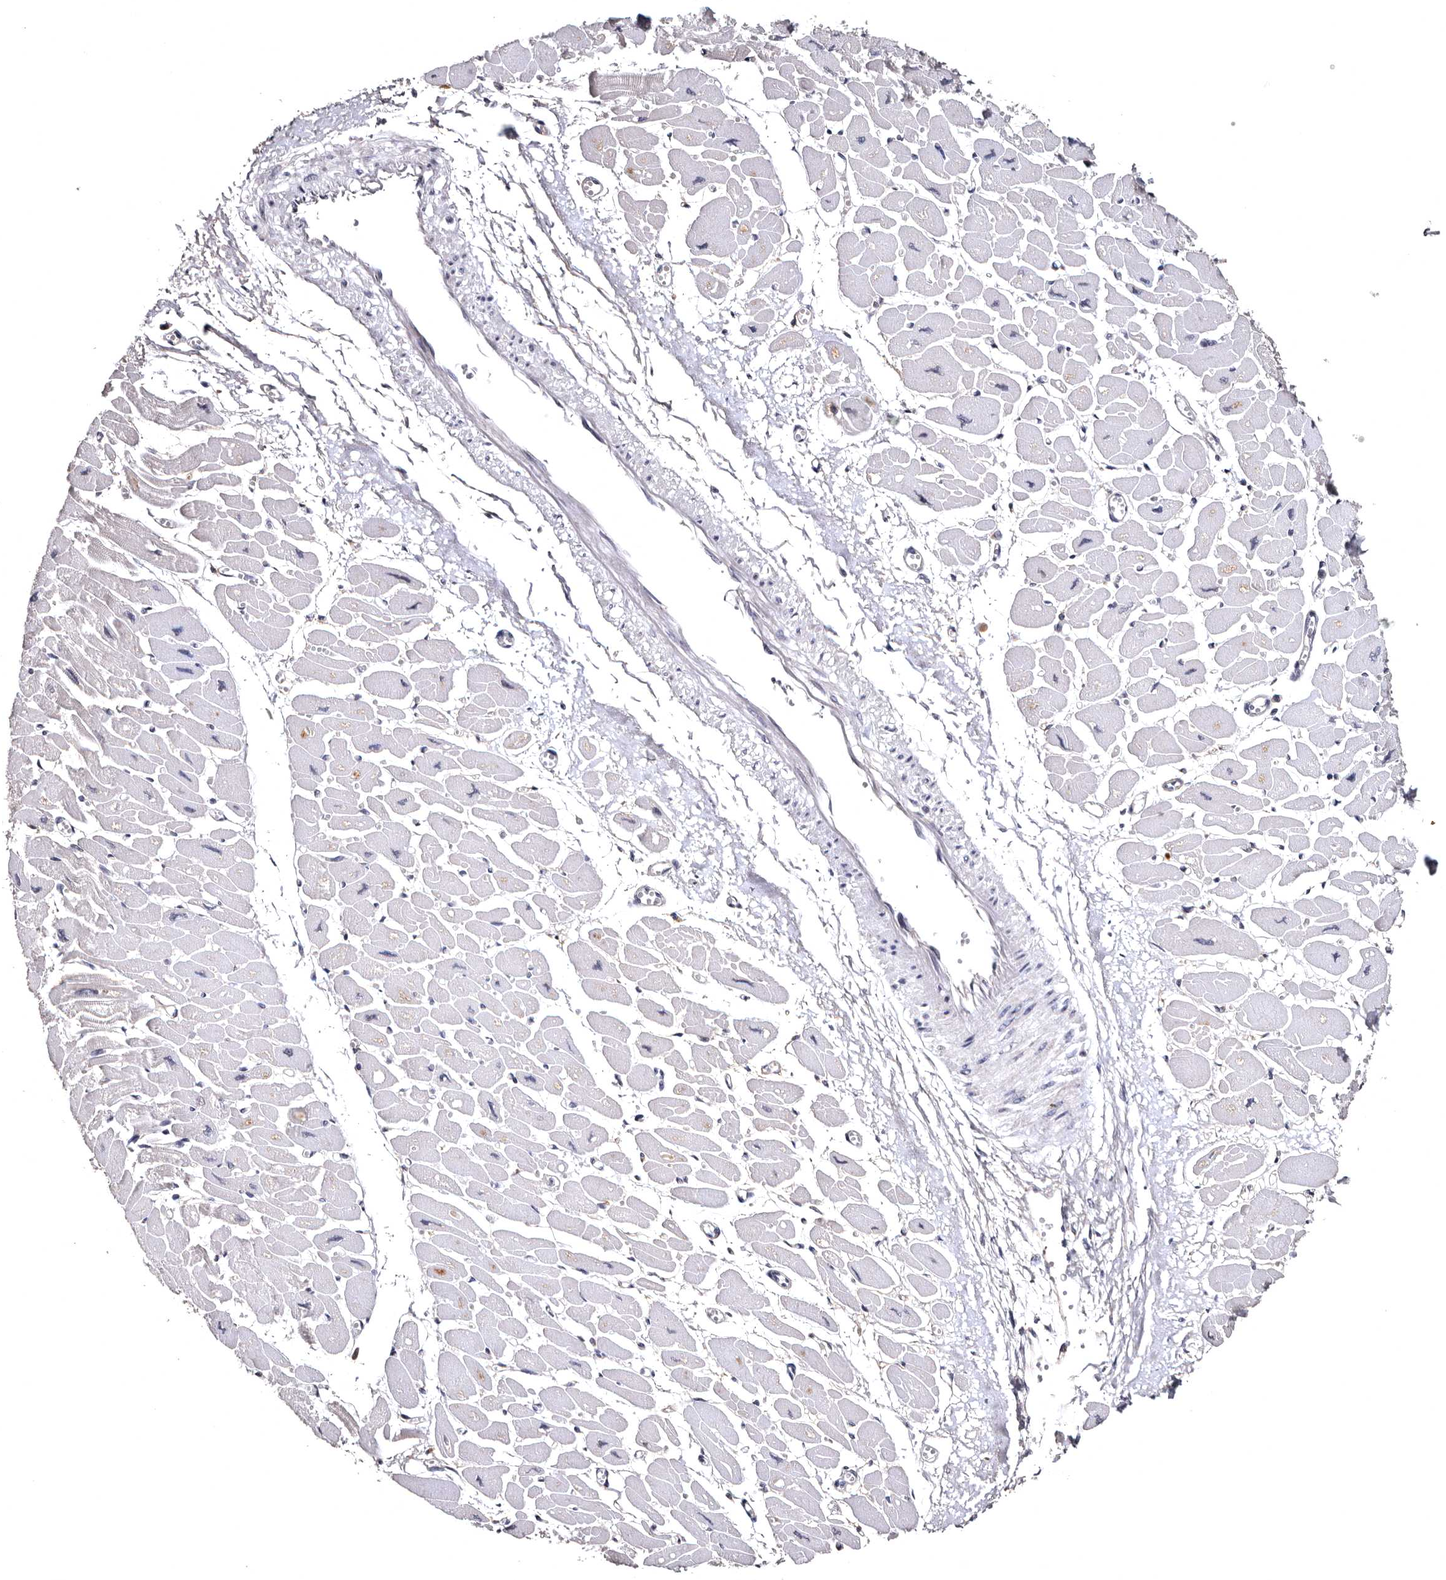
{"staining": {"intensity": "negative", "quantity": "none", "location": "none"}, "tissue": "heart muscle", "cell_type": "Cardiomyocytes", "image_type": "normal", "snomed": [{"axis": "morphology", "description": "Normal tissue, NOS"}, {"axis": "topography", "description": "Heart"}], "caption": "The photomicrograph demonstrates no staining of cardiomyocytes in normal heart muscle.", "gene": "FAM91A1", "patient": {"sex": "female", "age": 54}}